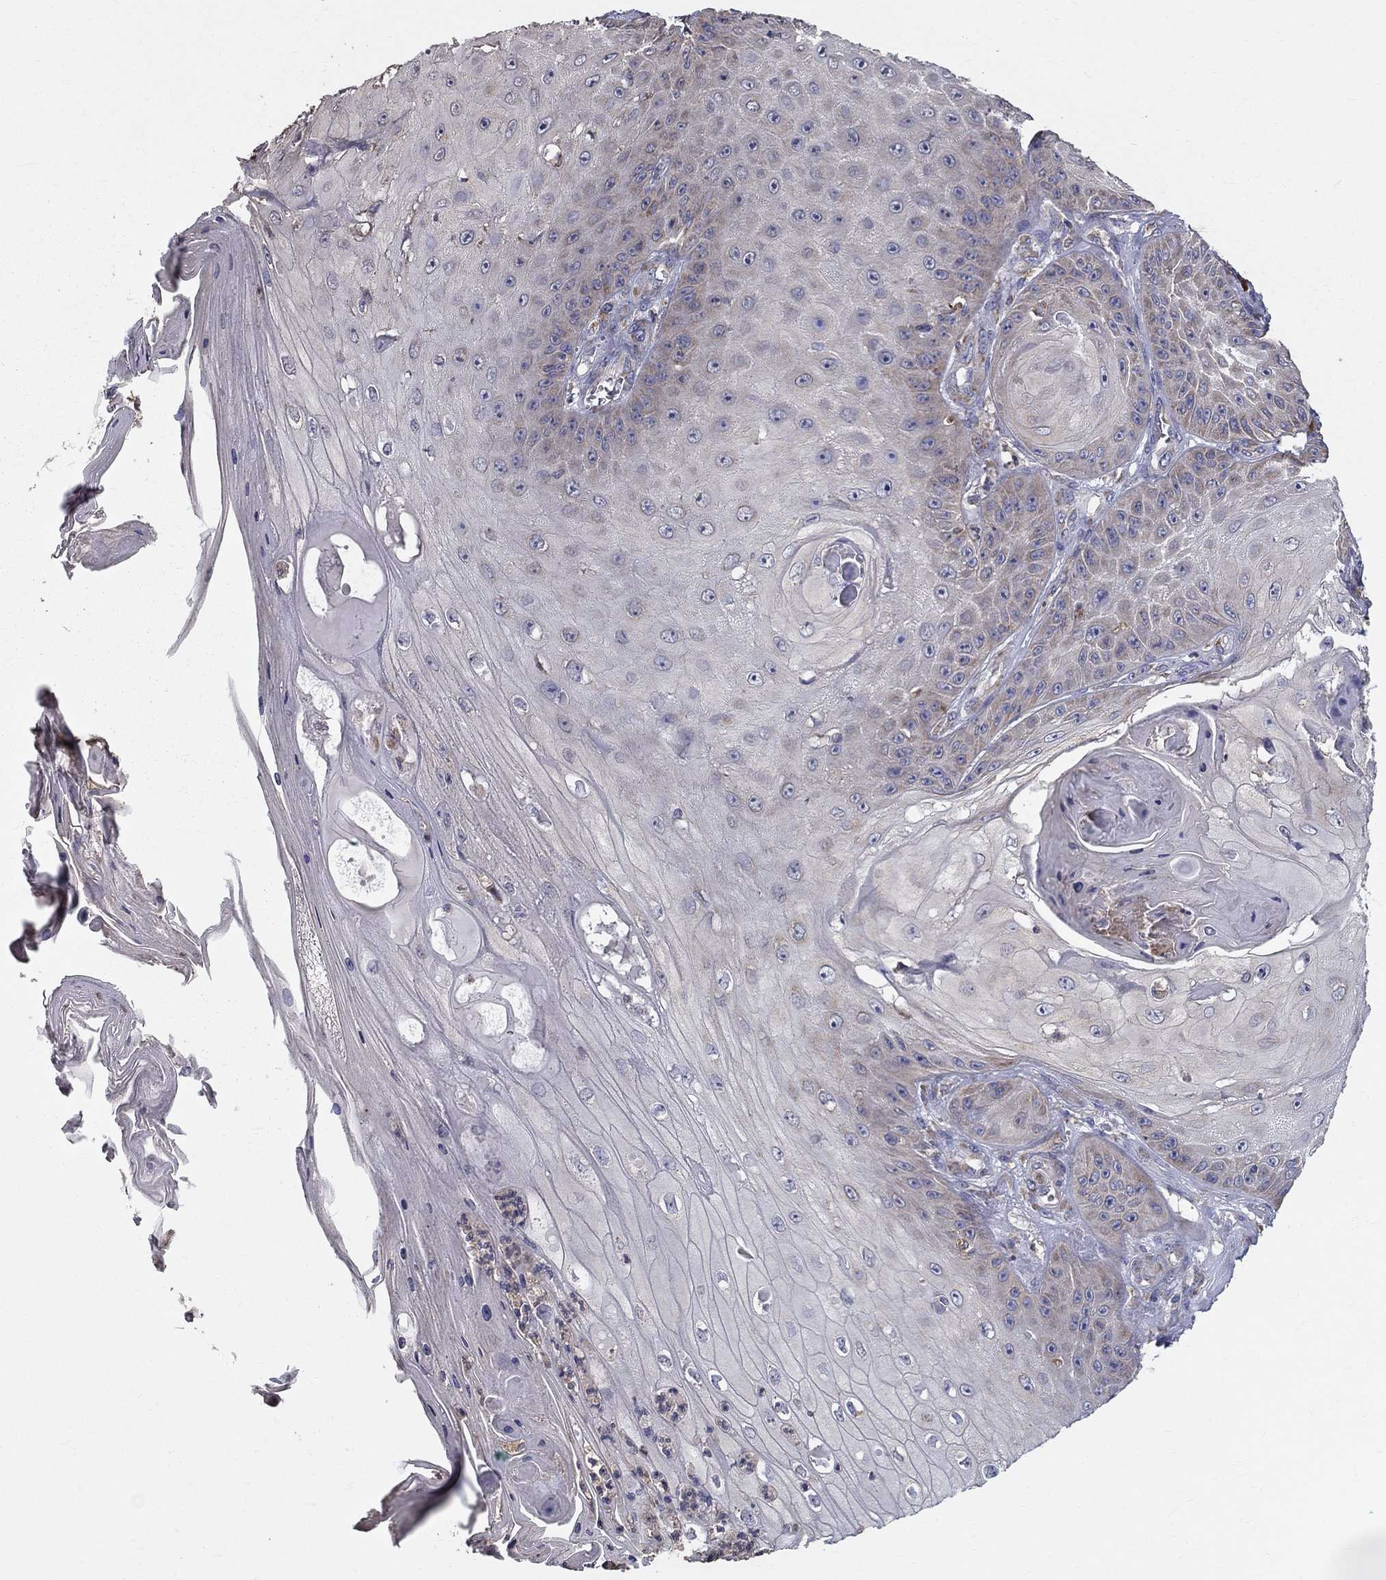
{"staining": {"intensity": "negative", "quantity": "none", "location": "none"}, "tissue": "skin cancer", "cell_type": "Tumor cells", "image_type": "cancer", "snomed": [{"axis": "morphology", "description": "Squamous cell carcinoma, NOS"}, {"axis": "topography", "description": "Skin"}], "caption": "There is no significant positivity in tumor cells of skin cancer (squamous cell carcinoma).", "gene": "PRDX4", "patient": {"sex": "male", "age": 70}}